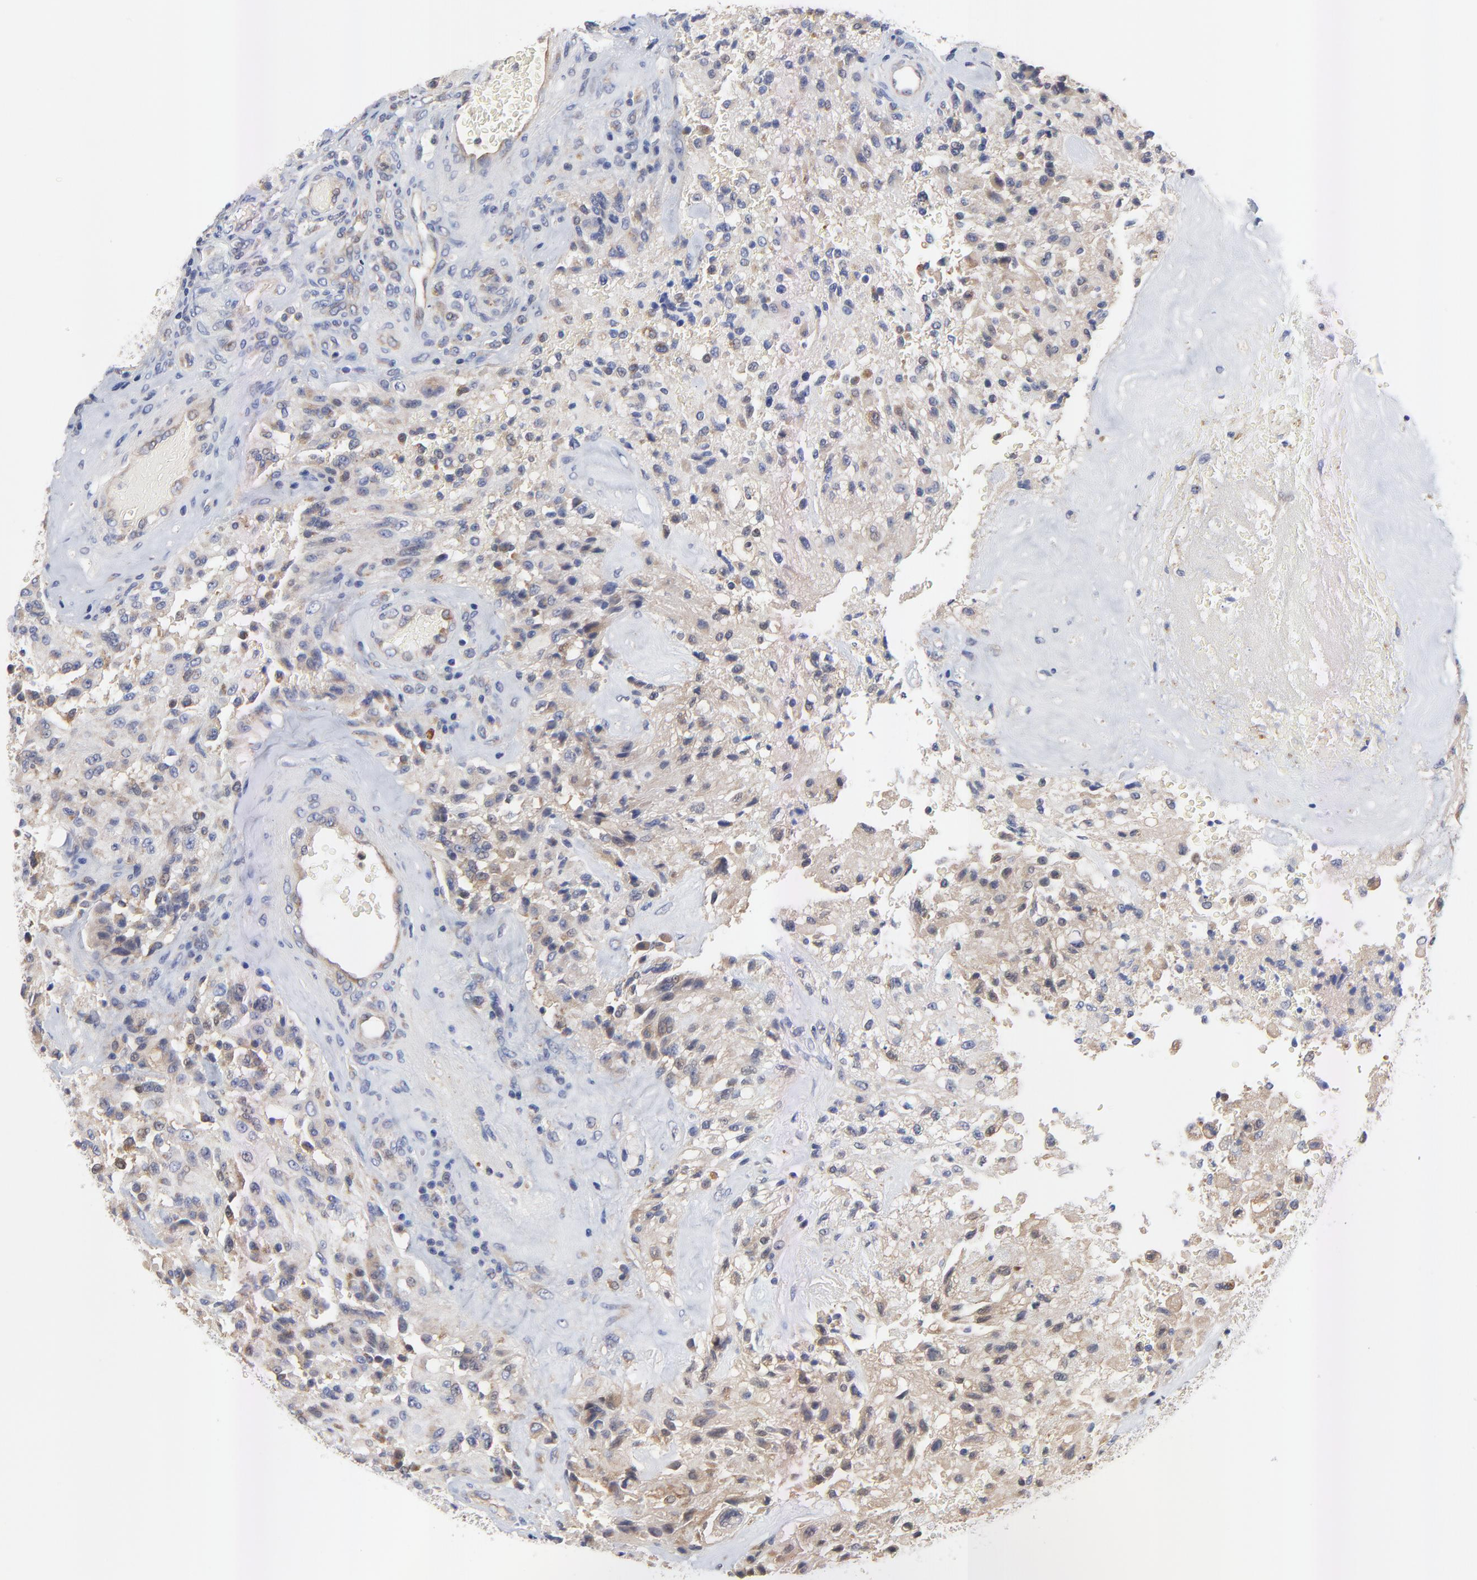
{"staining": {"intensity": "weak", "quantity": "<25%", "location": "cytoplasmic/membranous"}, "tissue": "glioma", "cell_type": "Tumor cells", "image_type": "cancer", "snomed": [{"axis": "morphology", "description": "Normal tissue, NOS"}, {"axis": "morphology", "description": "Glioma, malignant, High grade"}, {"axis": "topography", "description": "Cerebral cortex"}], "caption": "Tumor cells are negative for protein expression in human glioma. (Stains: DAB (3,3'-diaminobenzidine) immunohistochemistry (IHC) with hematoxylin counter stain, Microscopy: brightfield microscopy at high magnification).", "gene": "FBXL2", "patient": {"sex": "male", "age": 56}}